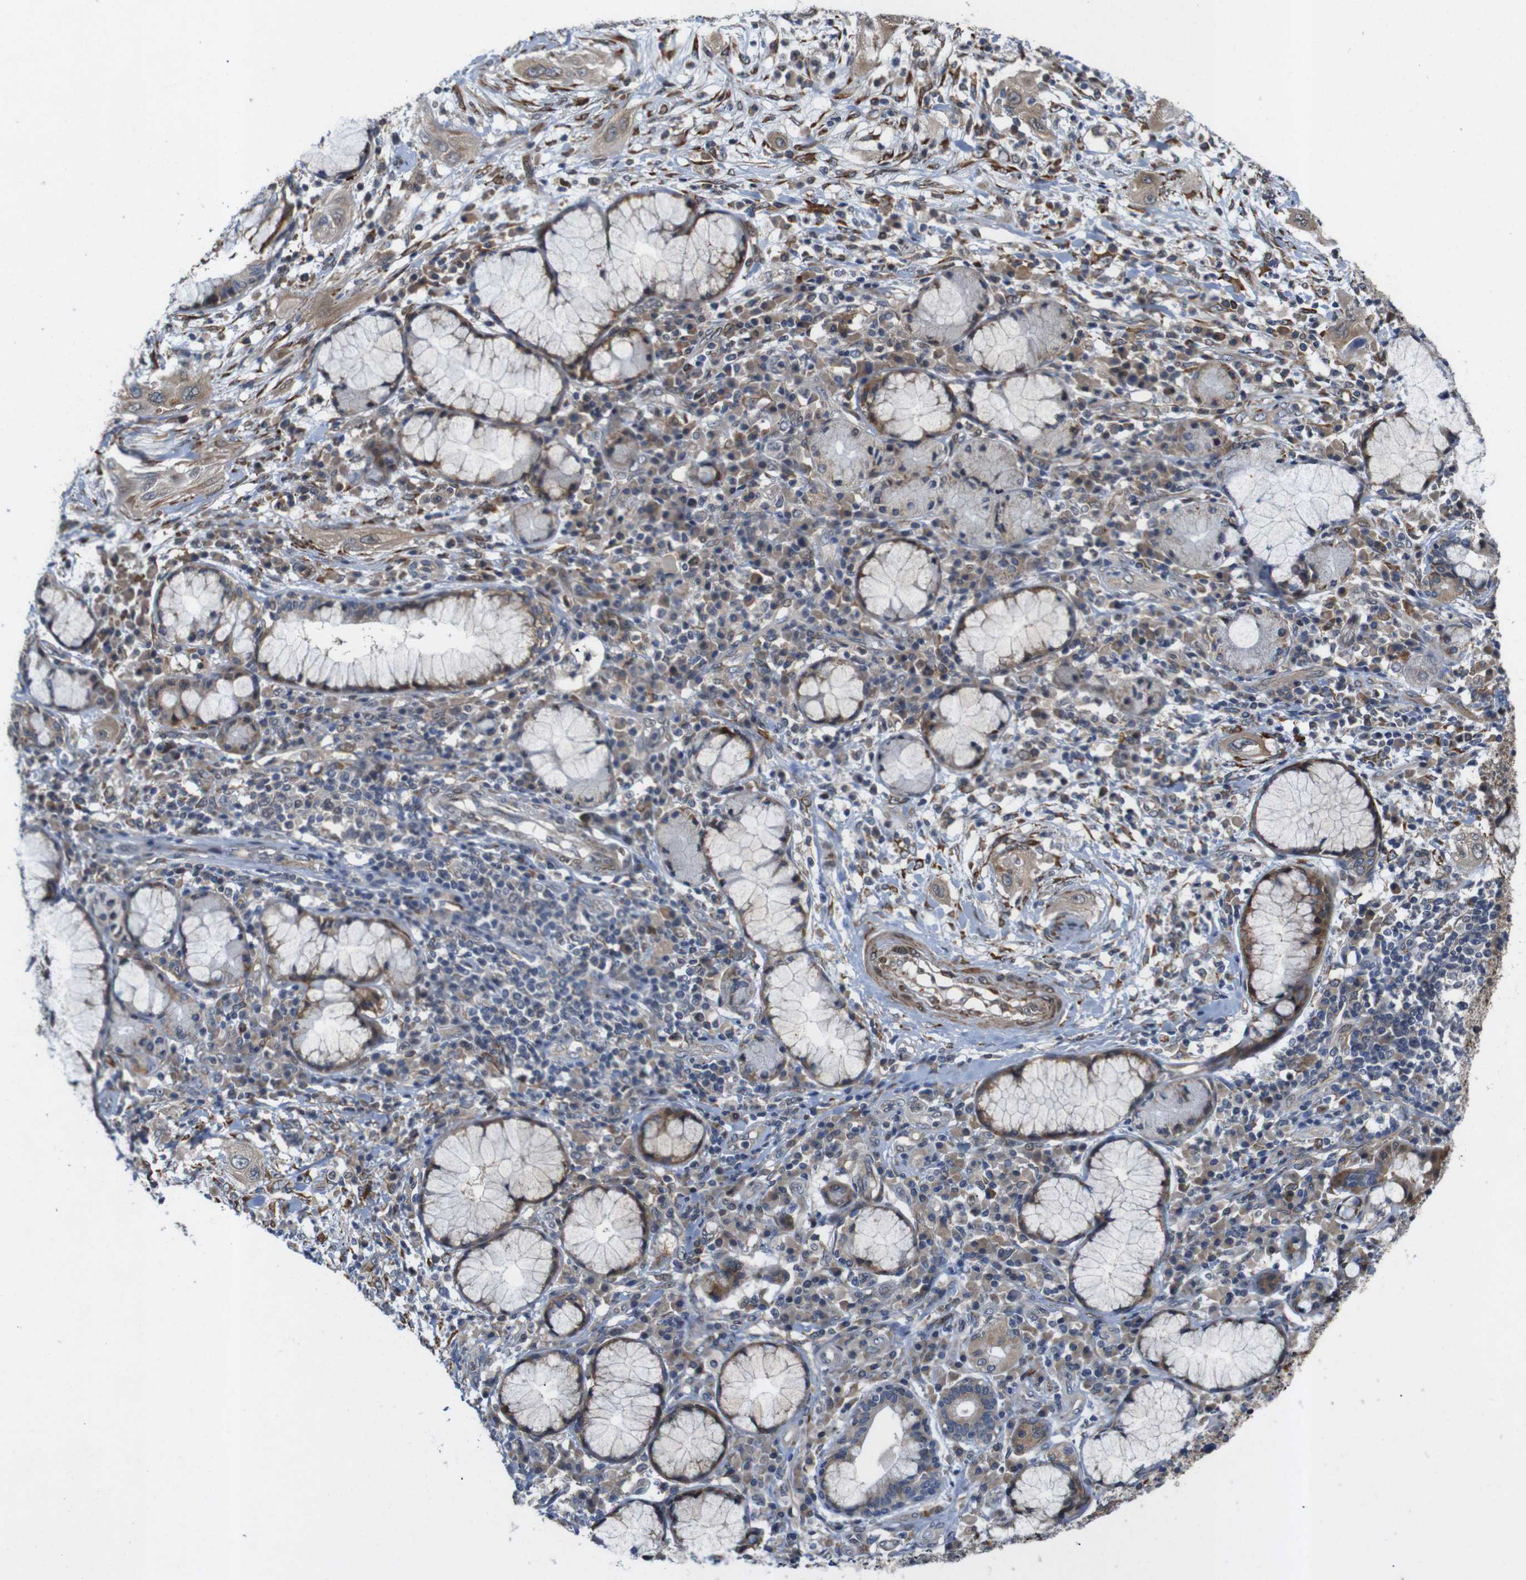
{"staining": {"intensity": "moderate", "quantity": ">75%", "location": "cytoplasmic/membranous"}, "tissue": "lung cancer", "cell_type": "Tumor cells", "image_type": "cancer", "snomed": [{"axis": "morphology", "description": "Squamous cell carcinoma, NOS"}, {"axis": "topography", "description": "Lung"}], "caption": "Immunohistochemical staining of squamous cell carcinoma (lung) displays moderate cytoplasmic/membranous protein positivity in about >75% of tumor cells. The protein is shown in brown color, while the nuclei are stained blue.", "gene": "P3H2", "patient": {"sex": "female", "age": 47}}